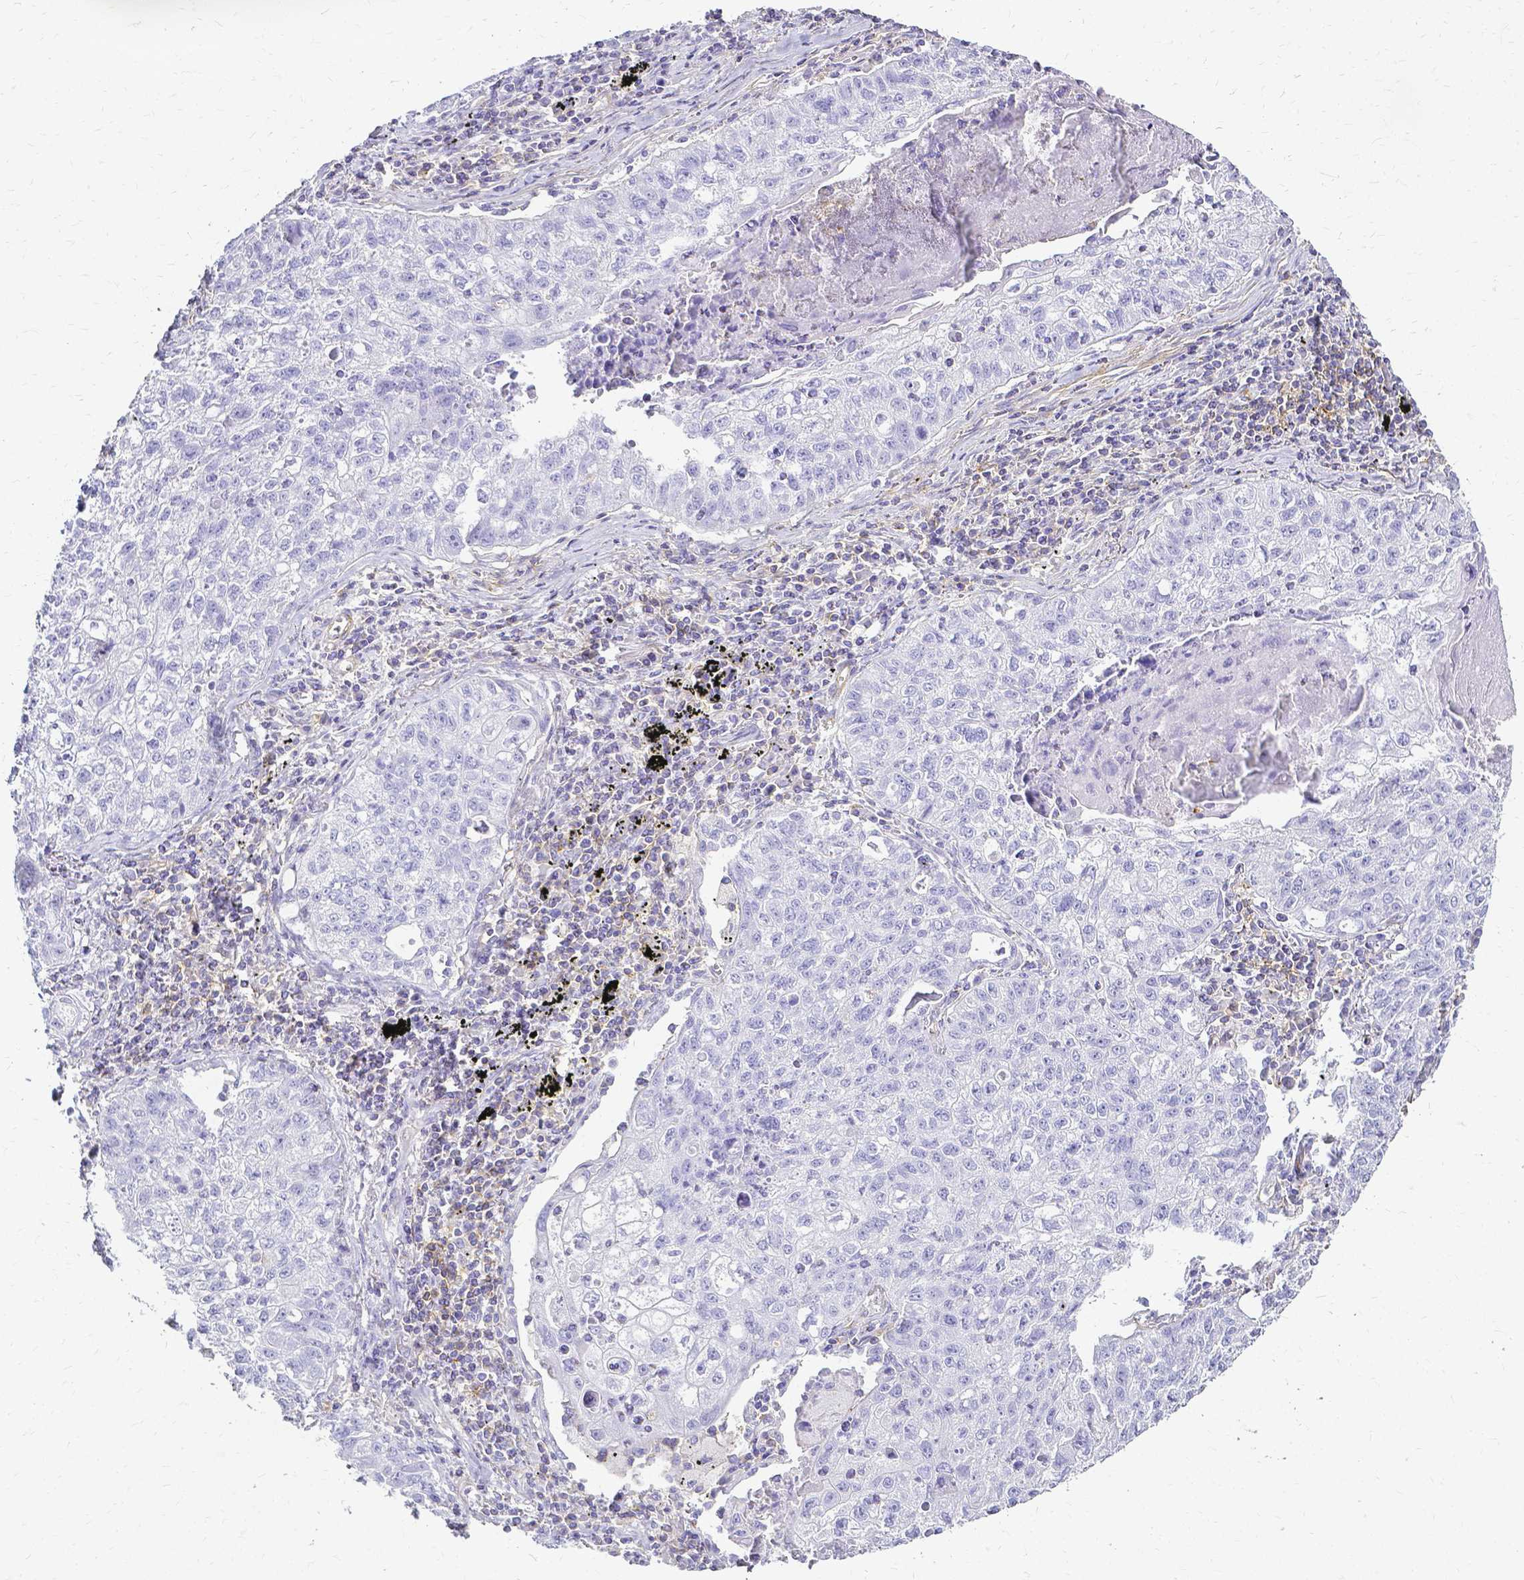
{"staining": {"intensity": "negative", "quantity": "none", "location": "none"}, "tissue": "lung cancer", "cell_type": "Tumor cells", "image_type": "cancer", "snomed": [{"axis": "morphology", "description": "Normal morphology"}, {"axis": "morphology", "description": "Aneuploidy"}, {"axis": "morphology", "description": "Squamous cell carcinoma, NOS"}, {"axis": "topography", "description": "Lymph node"}, {"axis": "topography", "description": "Lung"}], "caption": "Aneuploidy (lung) was stained to show a protein in brown. There is no significant staining in tumor cells.", "gene": "HSPA12A", "patient": {"sex": "female", "age": 76}}